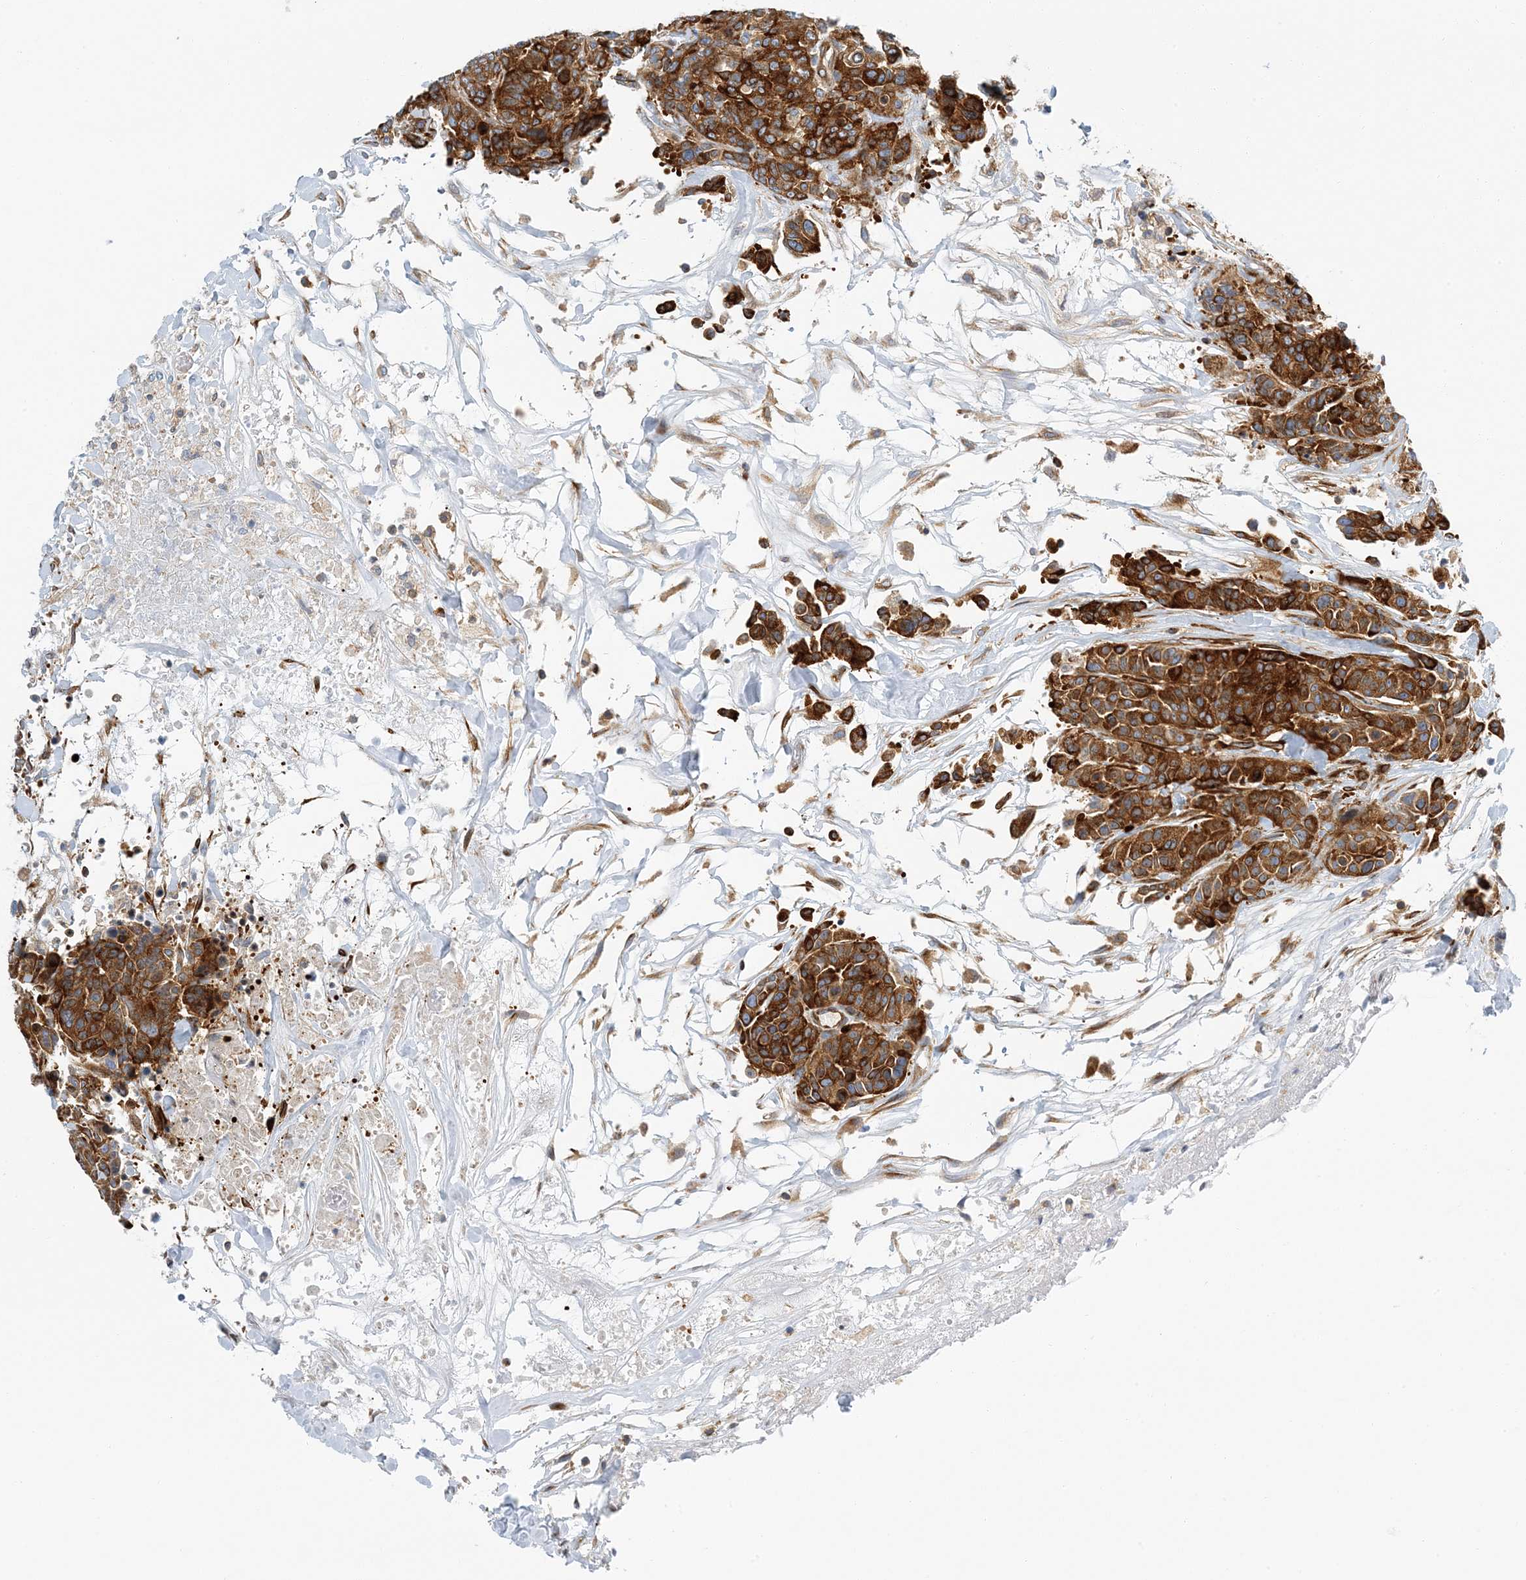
{"staining": {"intensity": "strong", "quantity": ">75%", "location": "cytoplasmic/membranous"}, "tissue": "breast cancer", "cell_type": "Tumor cells", "image_type": "cancer", "snomed": [{"axis": "morphology", "description": "Duct carcinoma"}, {"axis": "topography", "description": "Breast"}], "caption": "Immunohistochemistry (IHC) (DAB) staining of breast intraductal carcinoma displays strong cytoplasmic/membranous protein positivity in about >75% of tumor cells. Using DAB (3,3'-diaminobenzidine) (brown) and hematoxylin (blue) stains, captured at high magnification using brightfield microscopy.", "gene": "PCDHA2", "patient": {"sex": "female", "age": 37}}